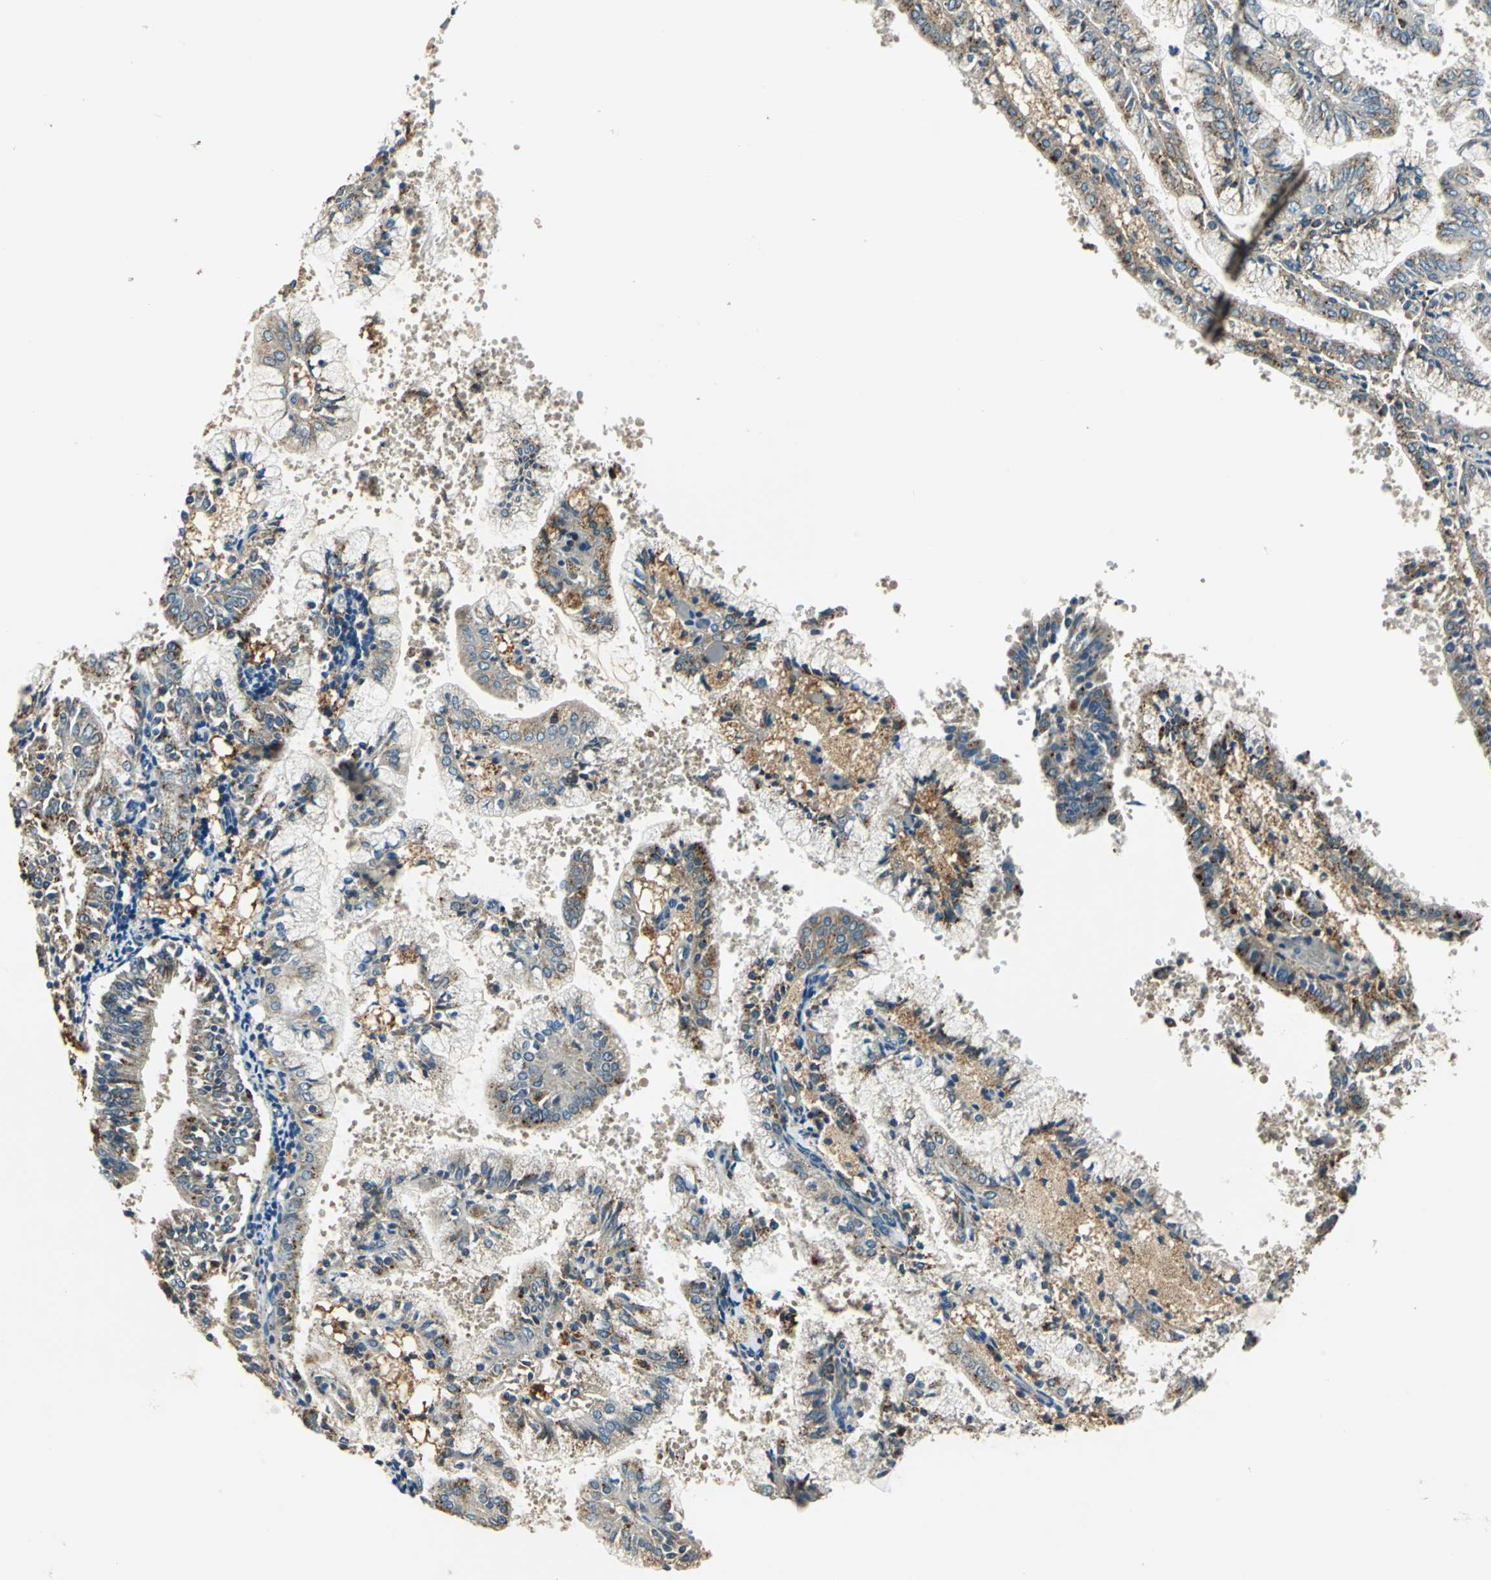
{"staining": {"intensity": "weak", "quantity": "25%-75%", "location": "cytoplasmic/membranous"}, "tissue": "endometrial cancer", "cell_type": "Tumor cells", "image_type": "cancer", "snomed": [{"axis": "morphology", "description": "Adenocarcinoma, NOS"}, {"axis": "topography", "description": "Endometrium"}], "caption": "A histopathology image of human endometrial cancer stained for a protein exhibits weak cytoplasmic/membranous brown staining in tumor cells.", "gene": "NIT1", "patient": {"sex": "female", "age": 63}}